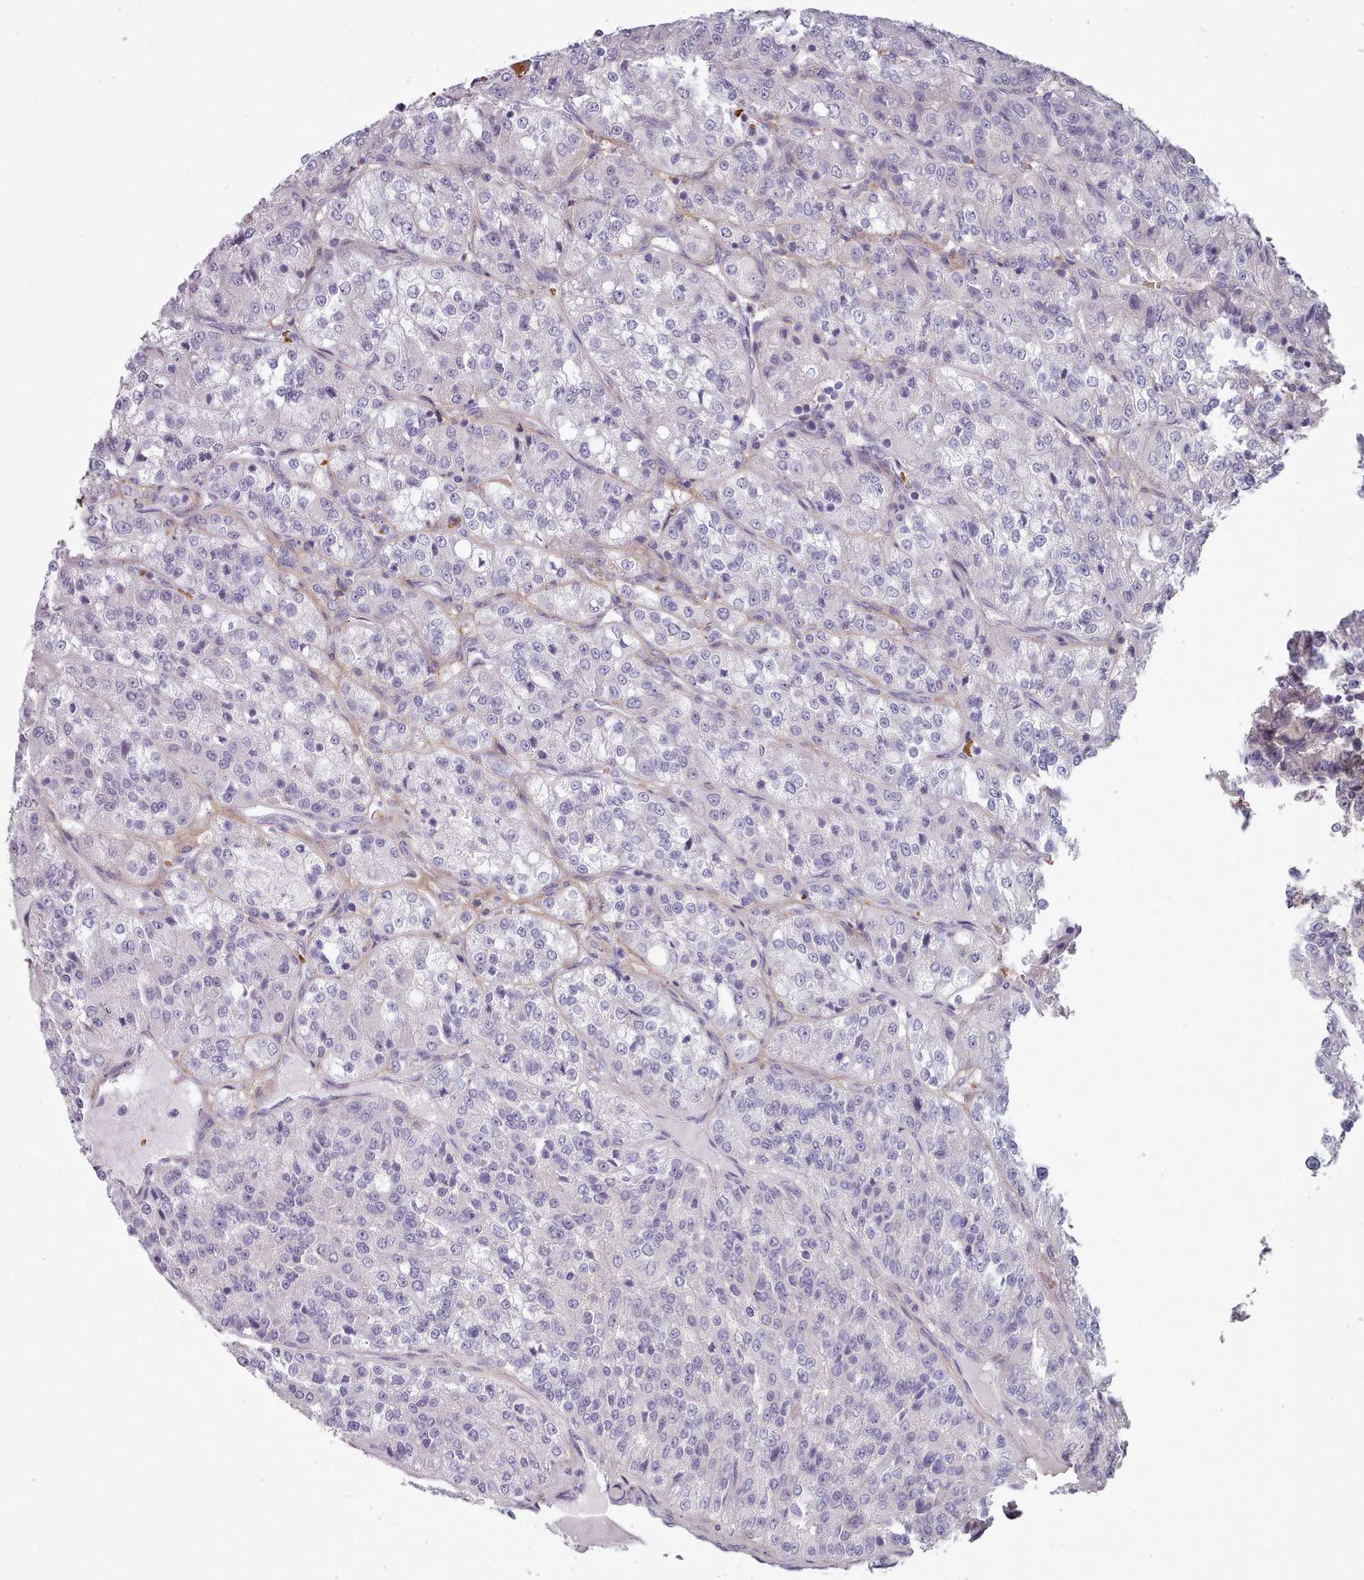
{"staining": {"intensity": "negative", "quantity": "none", "location": "none"}, "tissue": "renal cancer", "cell_type": "Tumor cells", "image_type": "cancer", "snomed": [{"axis": "morphology", "description": "Adenocarcinoma, NOS"}, {"axis": "topography", "description": "Kidney"}], "caption": "IHC micrograph of renal cancer stained for a protein (brown), which demonstrates no expression in tumor cells.", "gene": "CLNS1A", "patient": {"sex": "female", "age": 63}}